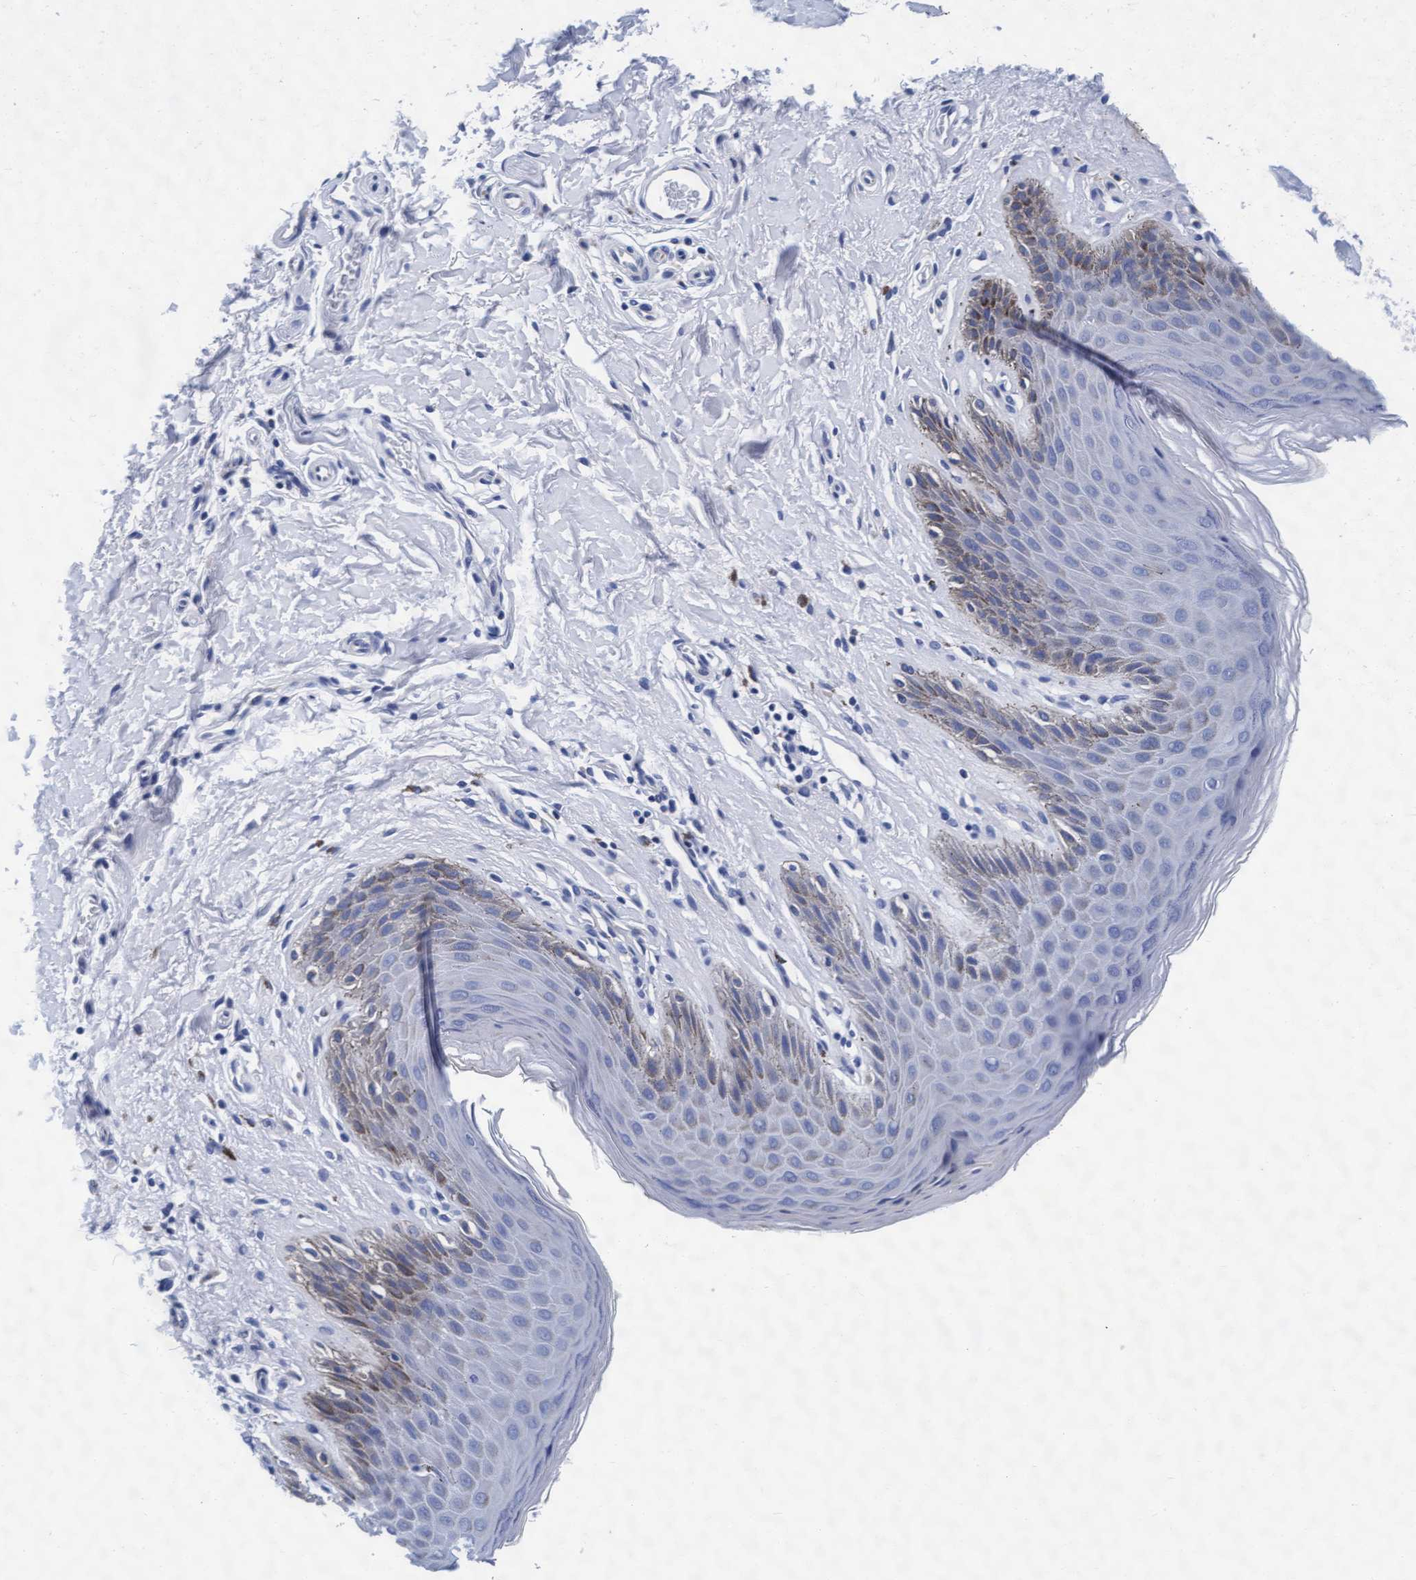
{"staining": {"intensity": "moderate", "quantity": "<25%", "location": "cytoplasmic/membranous"}, "tissue": "skin", "cell_type": "Epidermal cells", "image_type": "normal", "snomed": [{"axis": "morphology", "description": "Normal tissue, NOS"}, {"axis": "topography", "description": "Anal"}, {"axis": "topography", "description": "Peripheral nerve tissue"}], "caption": "A high-resolution image shows immunohistochemistry (IHC) staining of normal skin, which shows moderate cytoplasmic/membranous positivity in about <25% of epidermal cells.", "gene": "ARSG", "patient": {"sex": "male", "age": 44}}